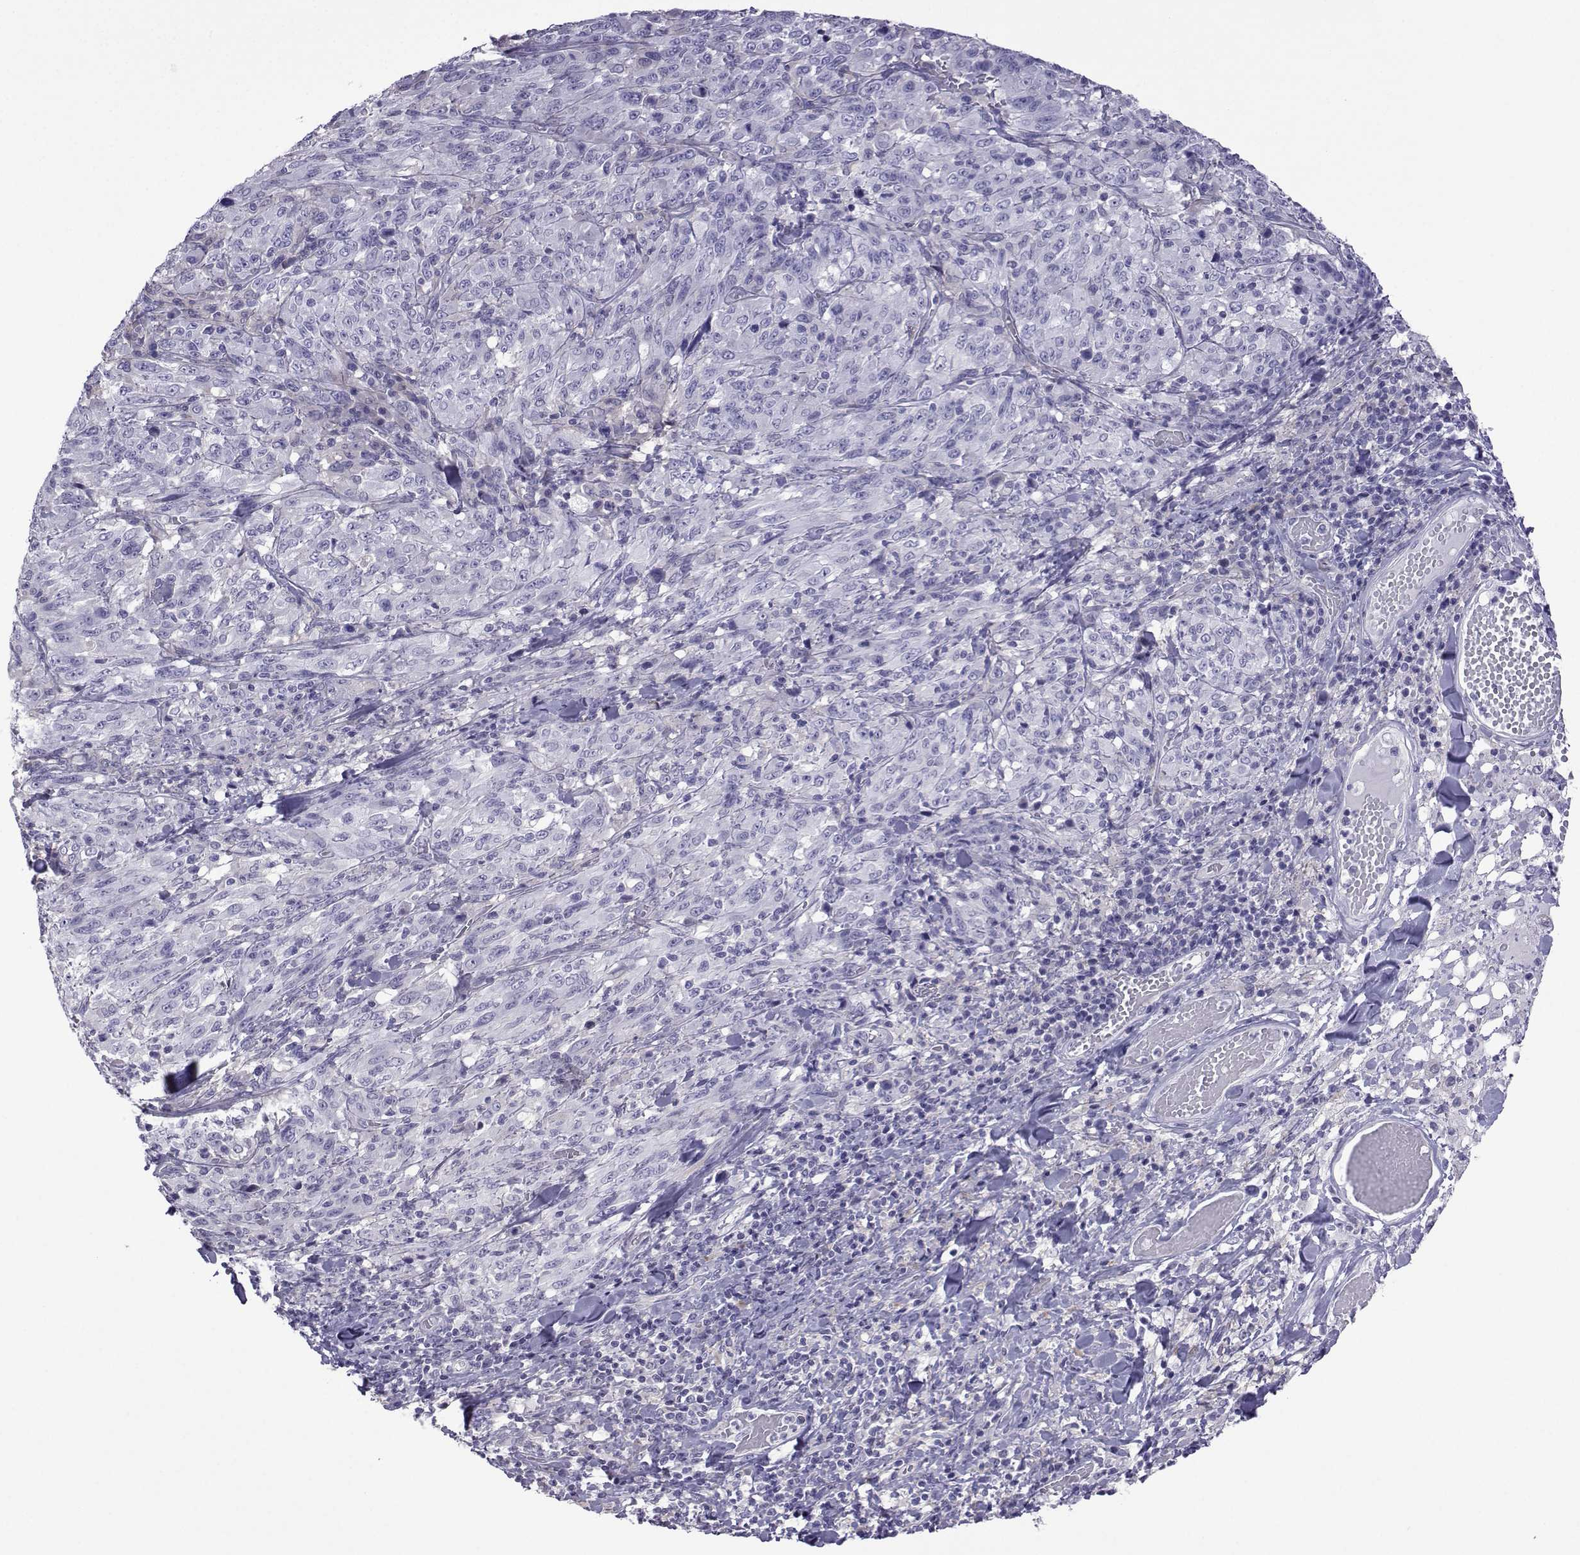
{"staining": {"intensity": "negative", "quantity": "none", "location": "none"}, "tissue": "melanoma", "cell_type": "Tumor cells", "image_type": "cancer", "snomed": [{"axis": "morphology", "description": "Malignant melanoma, NOS"}, {"axis": "topography", "description": "Skin"}], "caption": "A photomicrograph of human melanoma is negative for staining in tumor cells.", "gene": "CFAP70", "patient": {"sex": "female", "age": 91}}